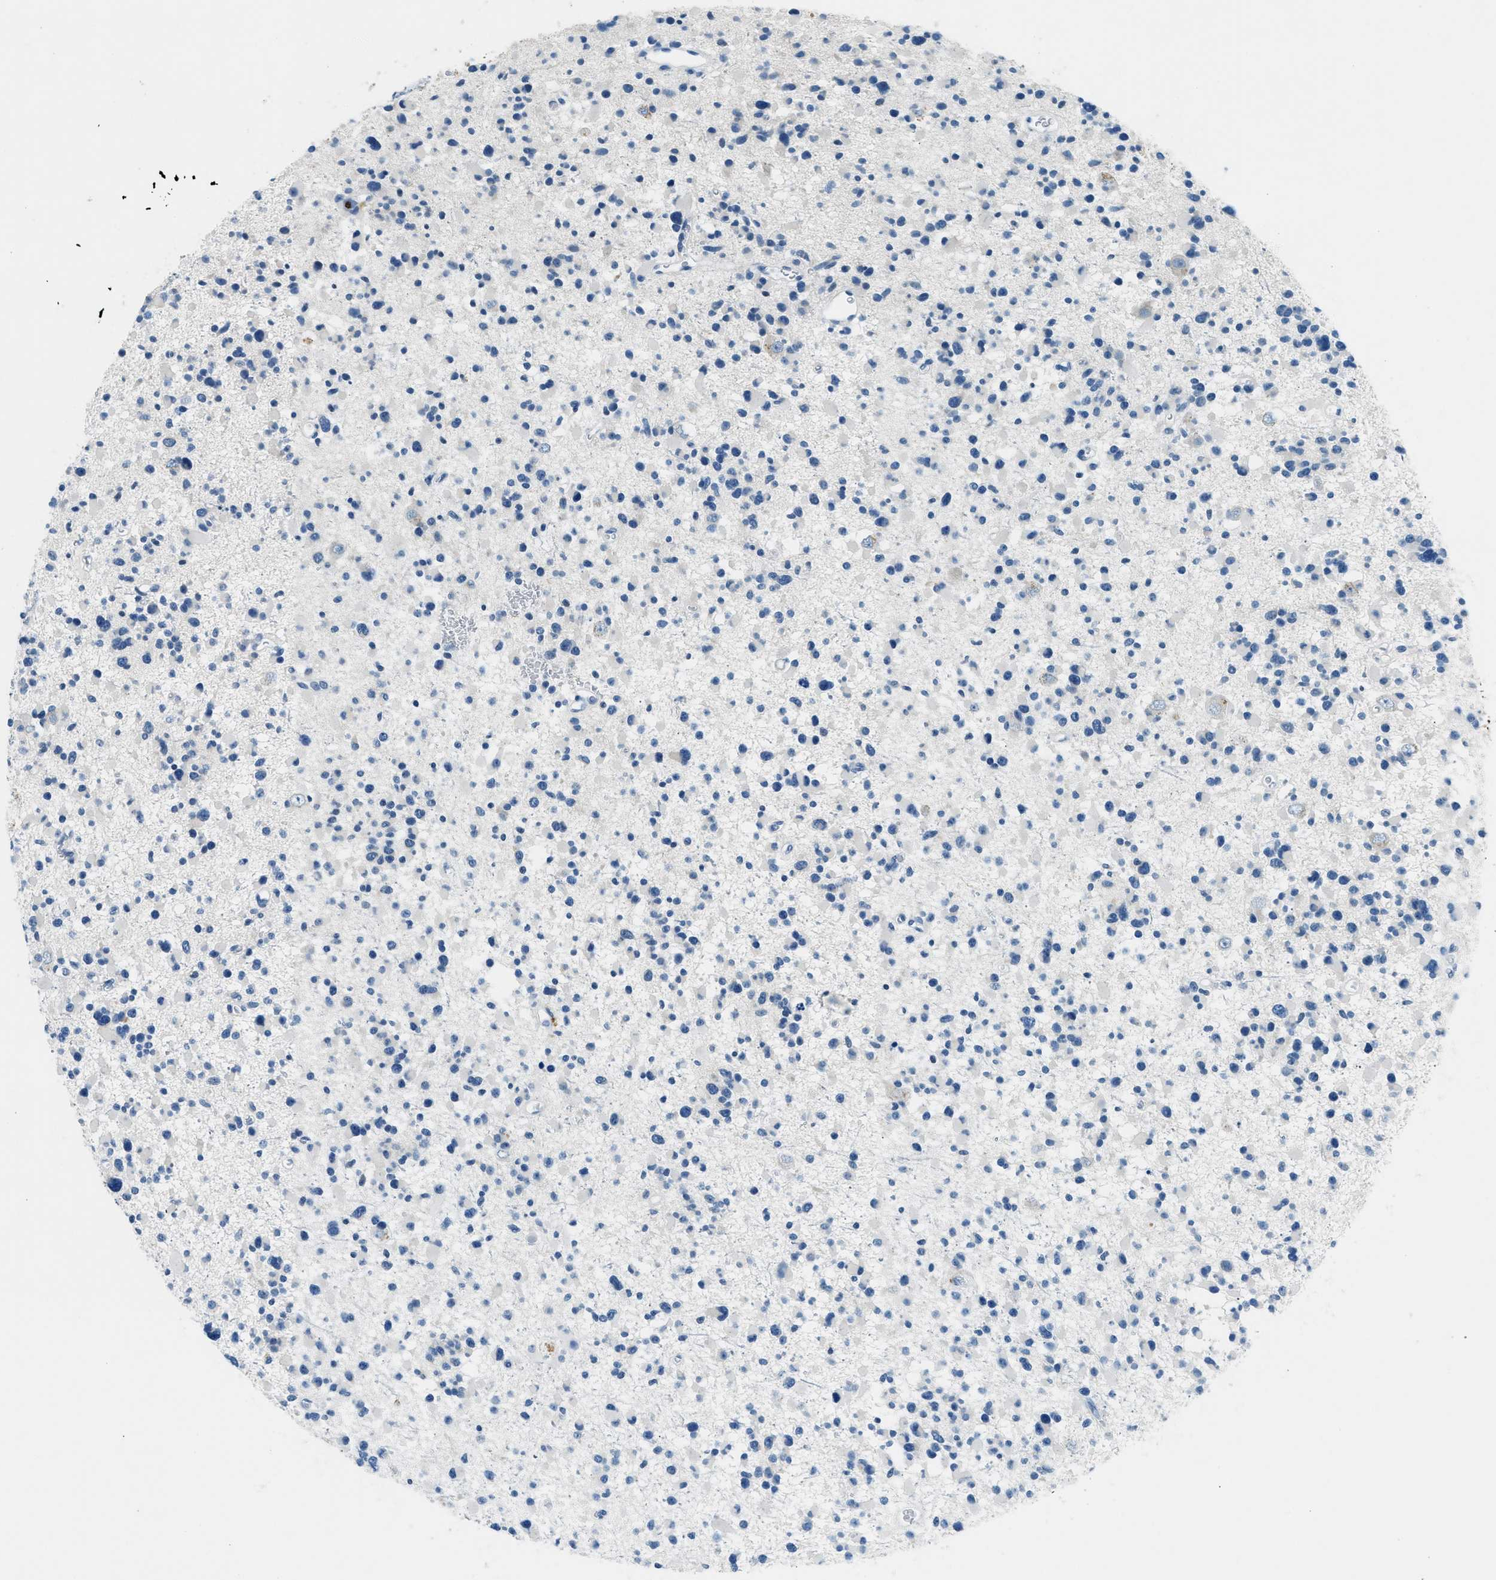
{"staining": {"intensity": "negative", "quantity": "none", "location": "none"}, "tissue": "glioma", "cell_type": "Tumor cells", "image_type": "cancer", "snomed": [{"axis": "morphology", "description": "Glioma, malignant, Low grade"}, {"axis": "topography", "description": "Brain"}], "caption": "The image shows no staining of tumor cells in malignant glioma (low-grade). (Immunohistochemistry, brightfield microscopy, high magnification).", "gene": "CFAP20", "patient": {"sex": "female", "age": 22}}